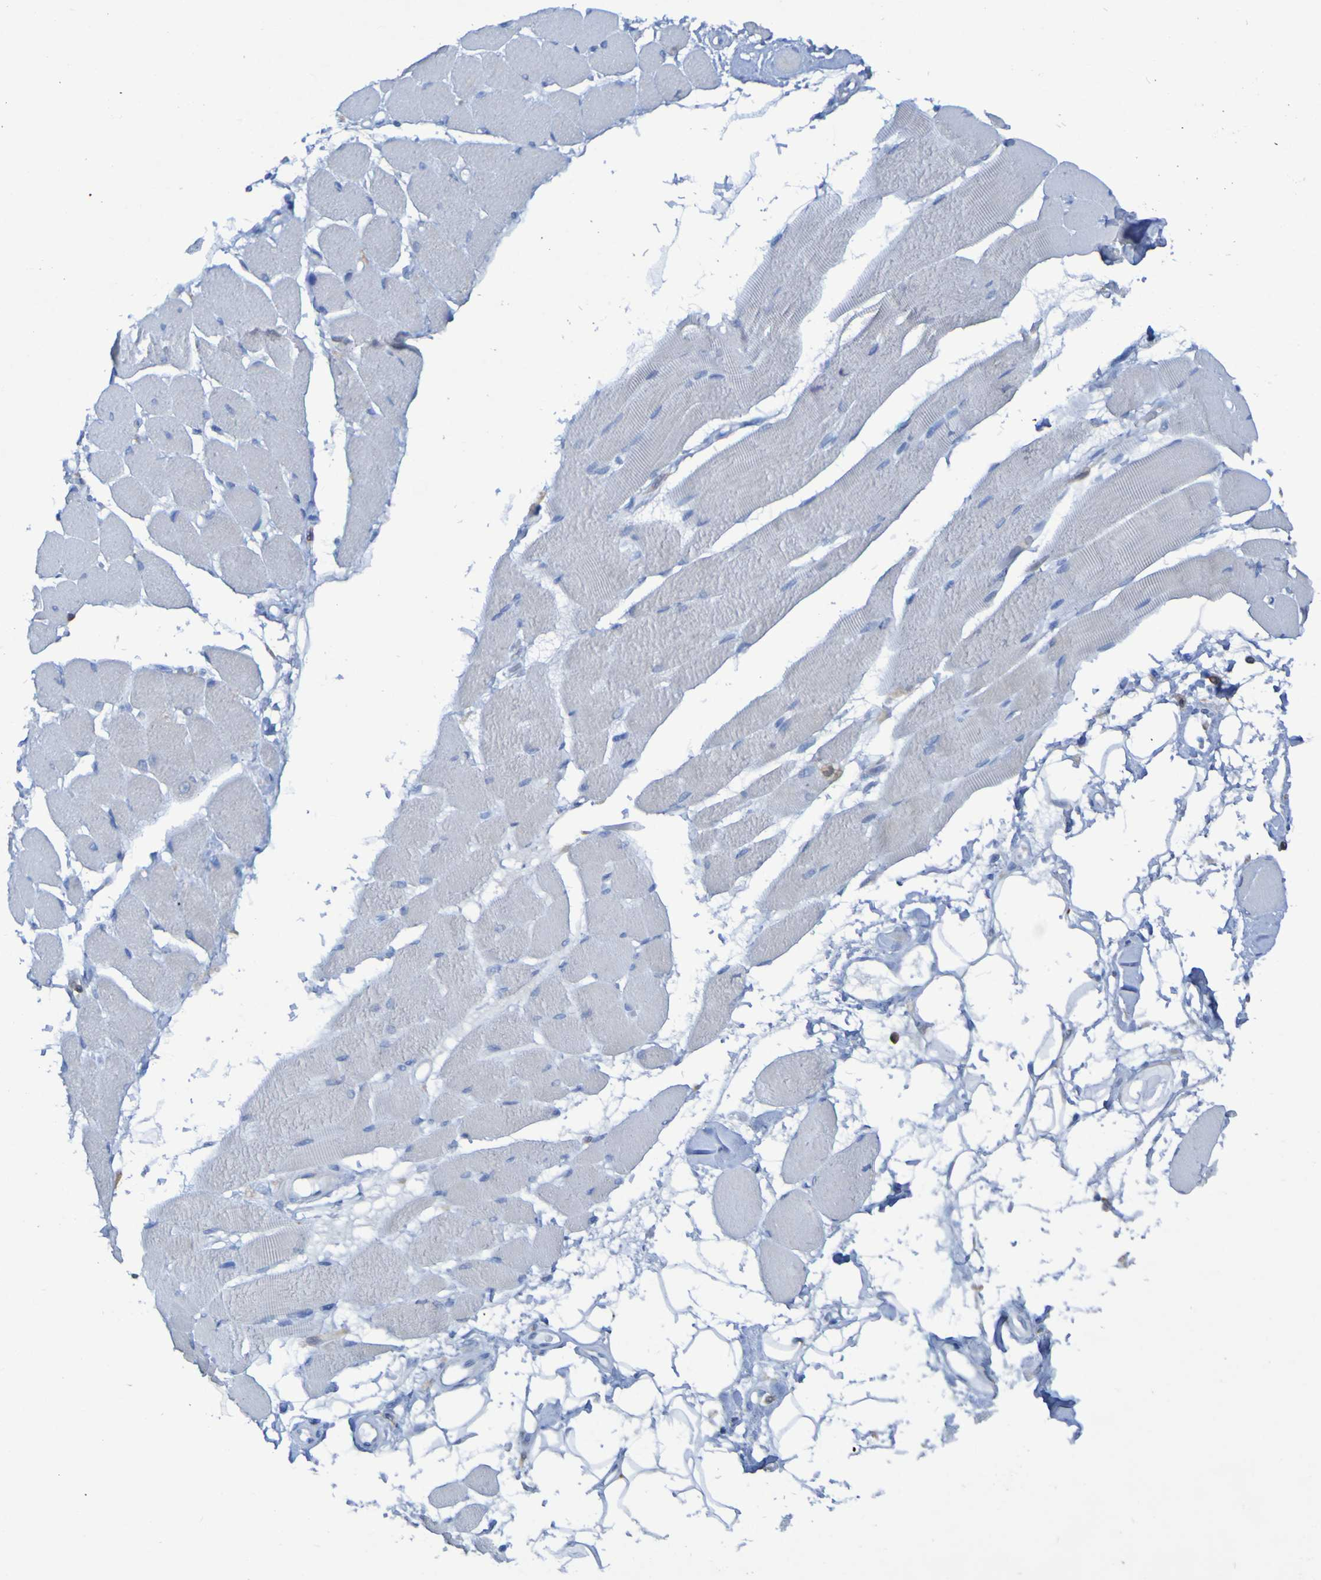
{"staining": {"intensity": "negative", "quantity": "none", "location": "none"}, "tissue": "skeletal muscle", "cell_type": "Myocytes", "image_type": "normal", "snomed": [{"axis": "morphology", "description": "Normal tissue, NOS"}, {"axis": "topography", "description": "Skeletal muscle"}, {"axis": "topography", "description": "Peripheral nerve tissue"}], "caption": "DAB immunohistochemical staining of normal skeletal muscle exhibits no significant staining in myocytes. Brightfield microscopy of IHC stained with DAB (brown) and hematoxylin (blue), captured at high magnification.", "gene": "MPPE1", "patient": {"sex": "female", "age": 84}}